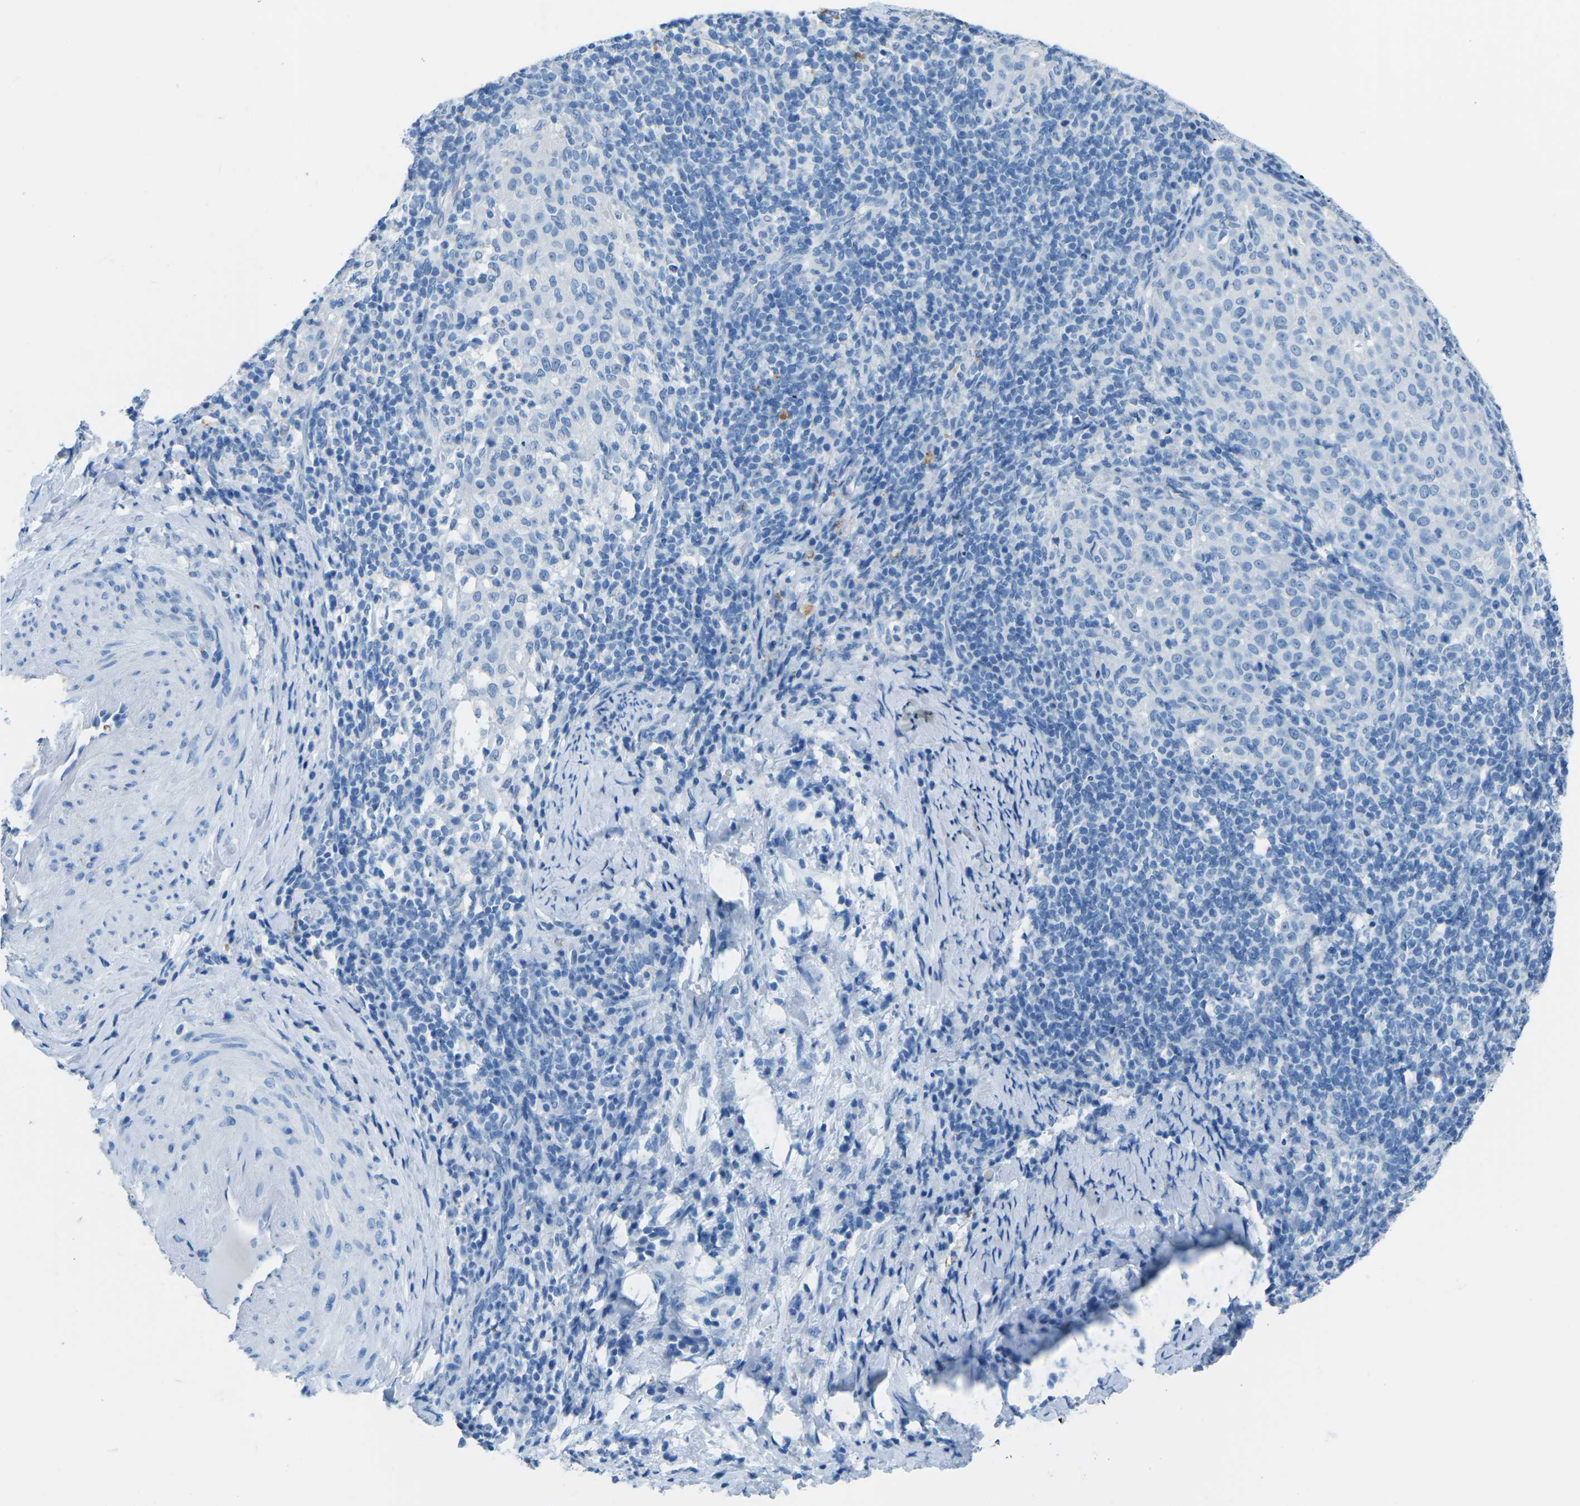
{"staining": {"intensity": "negative", "quantity": "none", "location": "none"}, "tissue": "cervical cancer", "cell_type": "Tumor cells", "image_type": "cancer", "snomed": [{"axis": "morphology", "description": "Squamous cell carcinoma, NOS"}, {"axis": "topography", "description": "Cervix"}], "caption": "Tumor cells are negative for protein expression in human cervical squamous cell carcinoma.", "gene": "MYH8", "patient": {"sex": "female", "age": 51}}